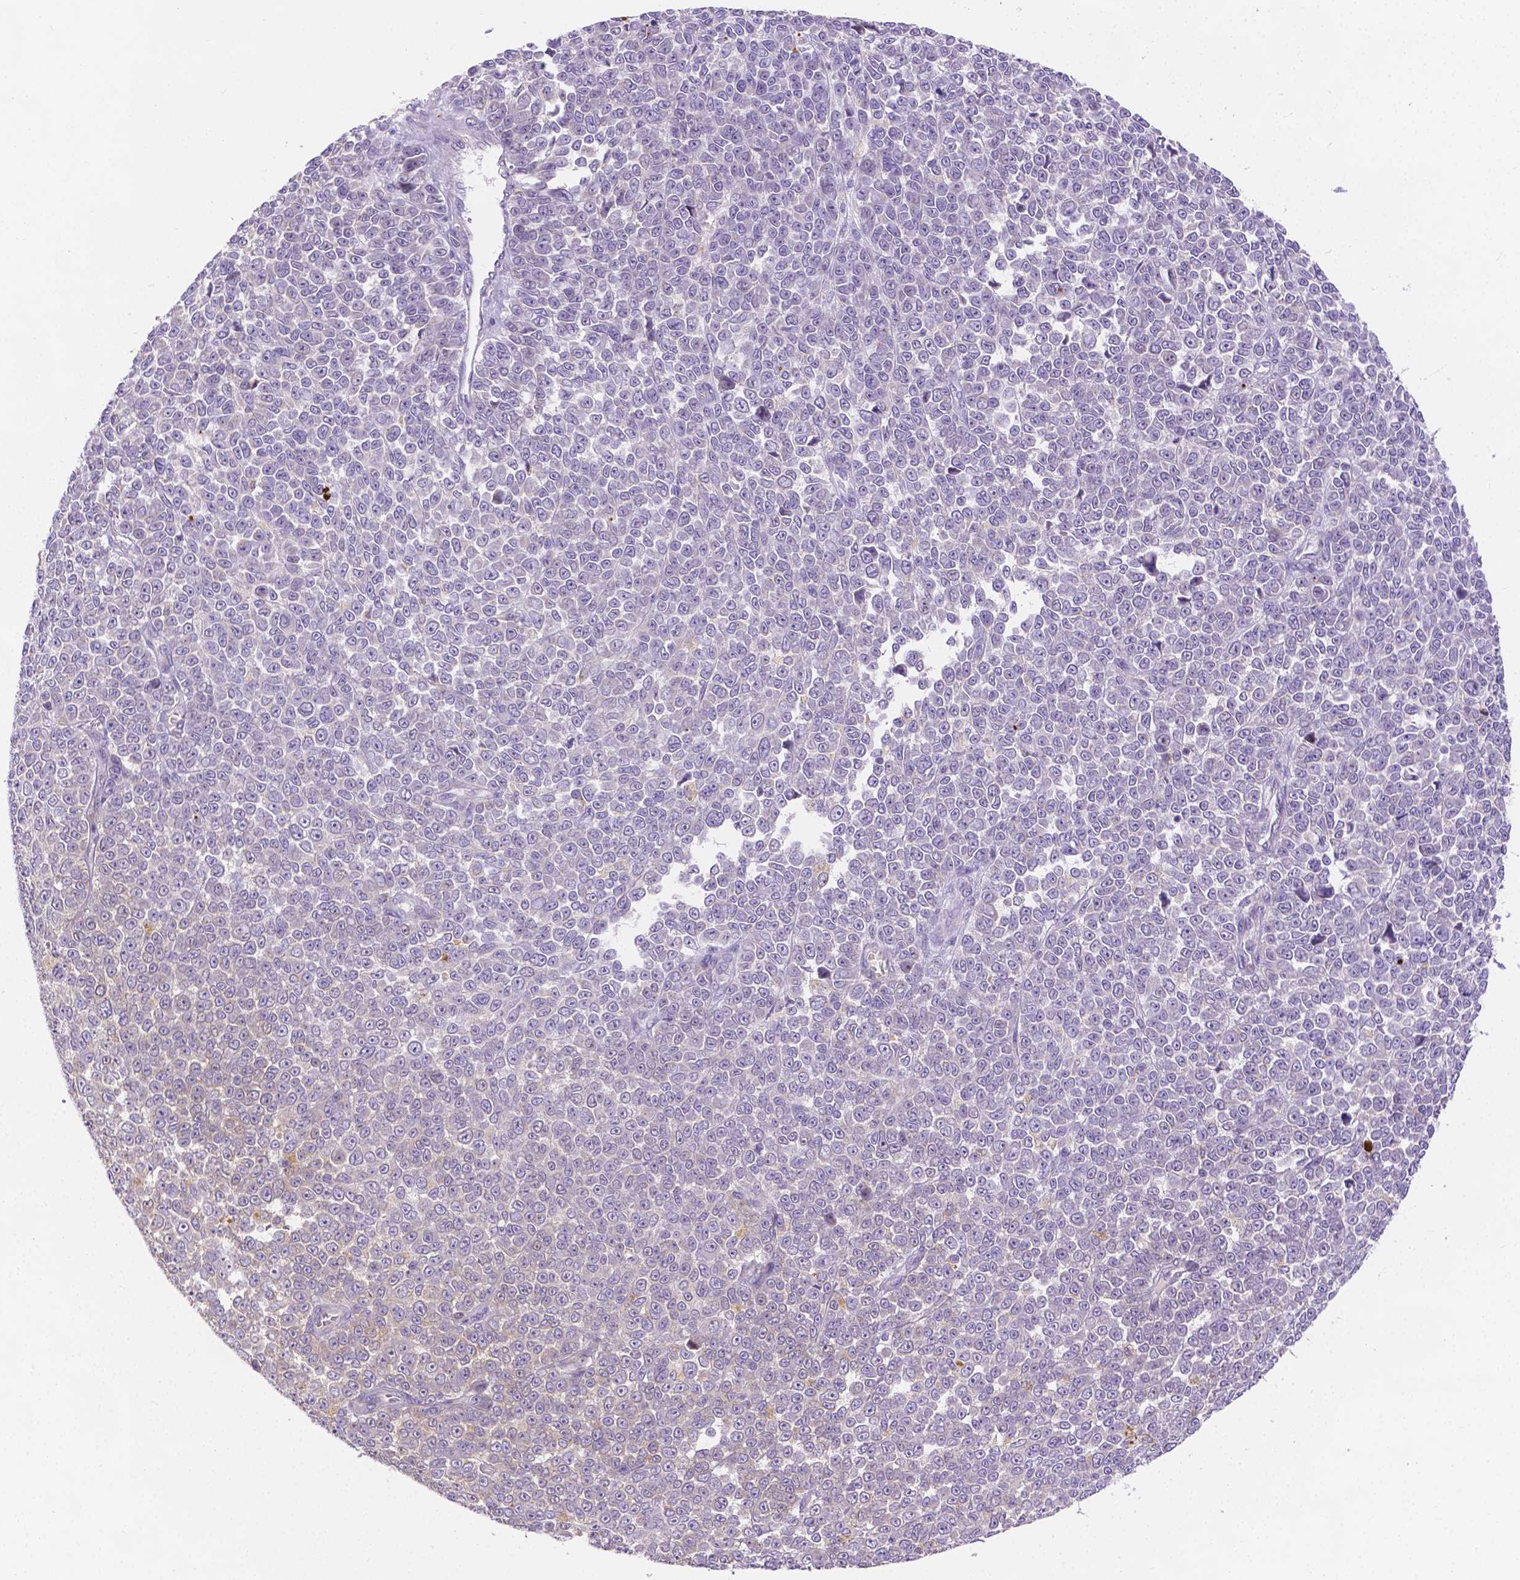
{"staining": {"intensity": "weak", "quantity": "<25%", "location": "cytoplasmic/membranous"}, "tissue": "melanoma", "cell_type": "Tumor cells", "image_type": "cancer", "snomed": [{"axis": "morphology", "description": "Malignant melanoma, NOS"}, {"axis": "topography", "description": "Skin"}], "caption": "An IHC micrograph of melanoma is shown. There is no staining in tumor cells of melanoma. The staining was performed using DAB (3,3'-diaminobenzidine) to visualize the protein expression in brown, while the nuclei were stained in blue with hematoxylin (Magnification: 20x).", "gene": "ZNRD2", "patient": {"sex": "female", "age": 95}}